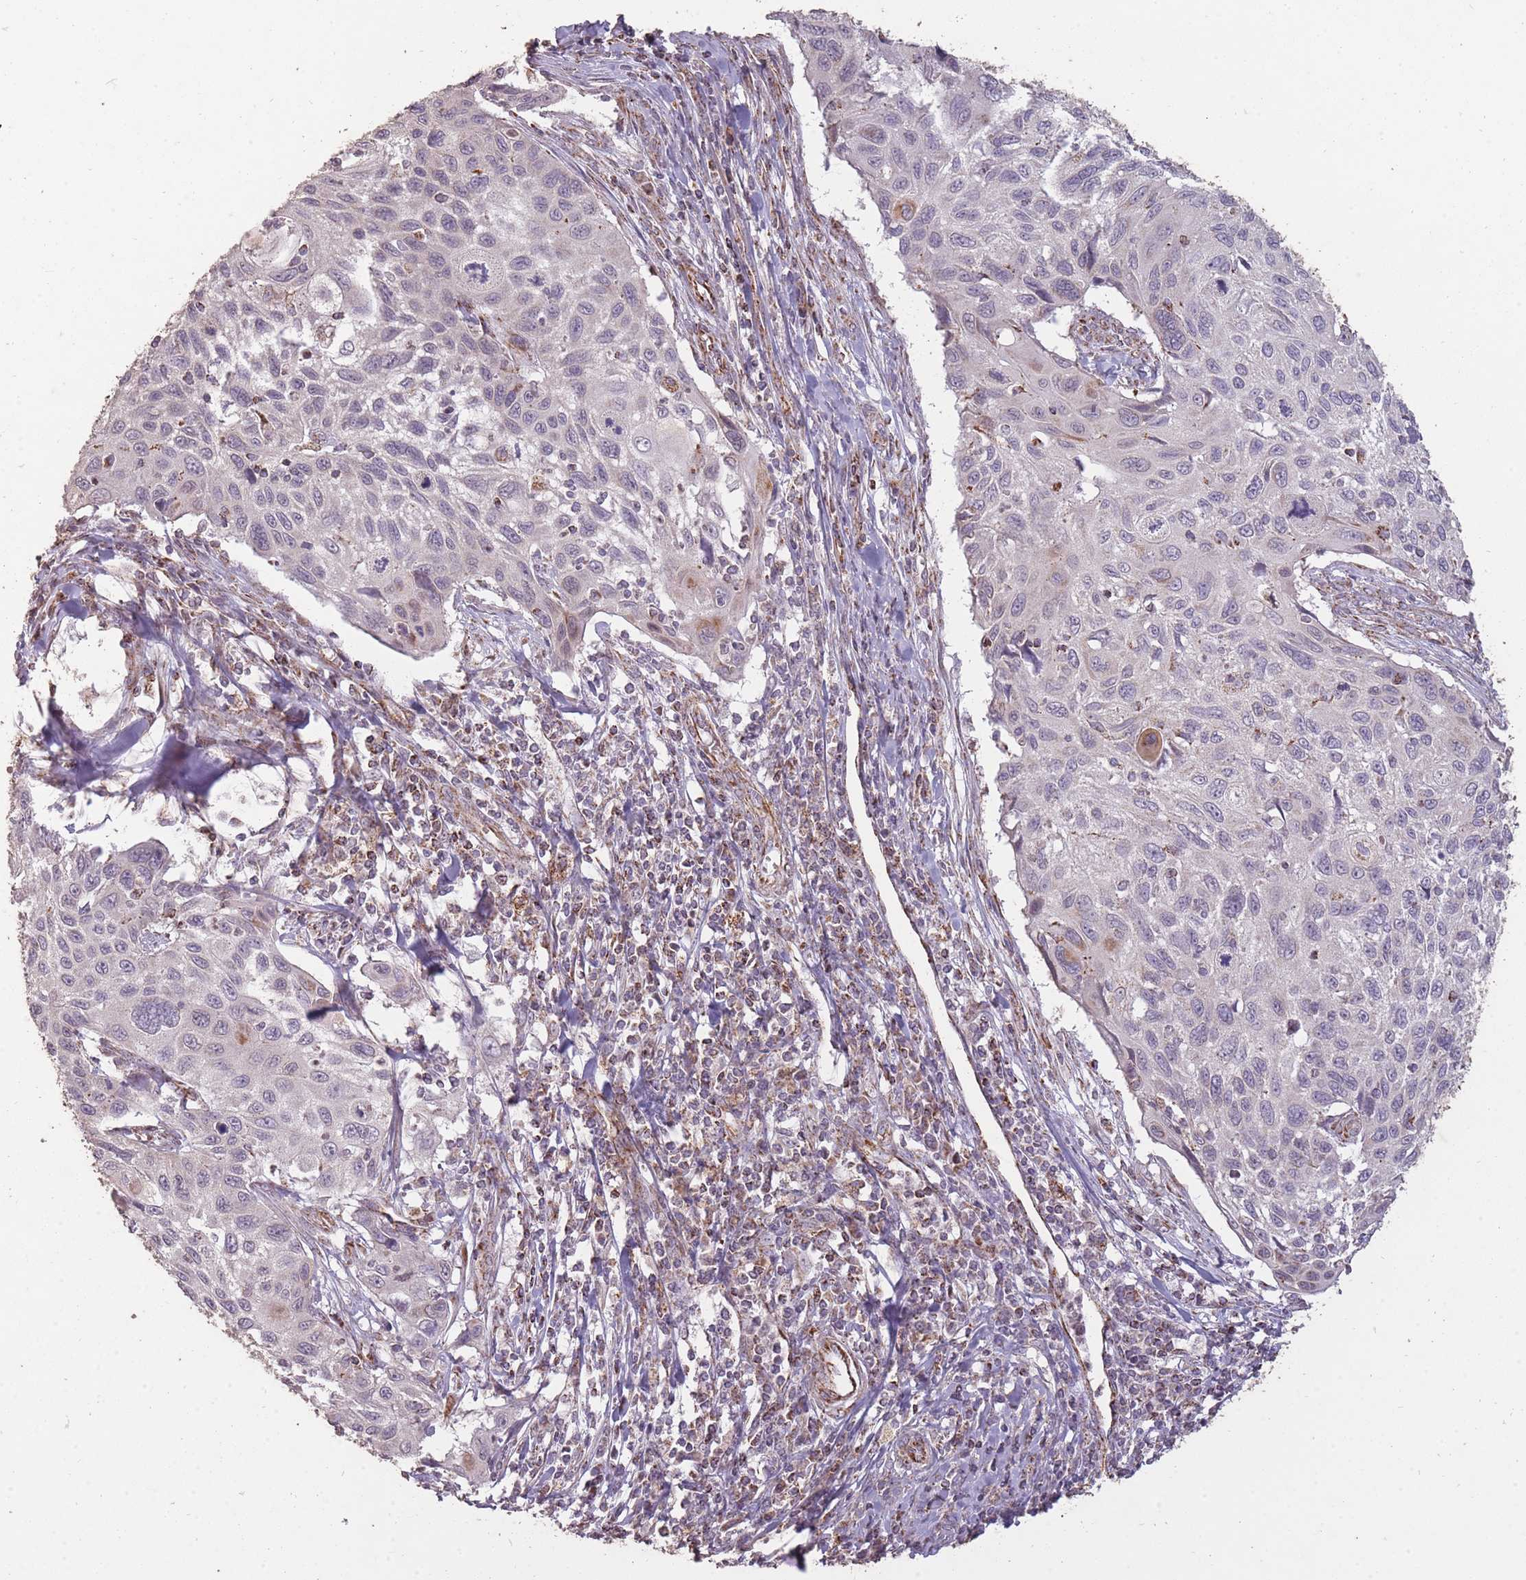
{"staining": {"intensity": "negative", "quantity": "none", "location": "none"}, "tissue": "cervical cancer", "cell_type": "Tumor cells", "image_type": "cancer", "snomed": [{"axis": "morphology", "description": "Squamous cell carcinoma, NOS"}, {"axis": "topography", "description": "Cervix"}], "caption": "An immunohistochemistry (IHC) image of cervical cancer (squamous cell carcinoma) is shown. There is no staining in tumor cells of cervical cancer (squamous cell carcinoma).", "gene": "CNOT8", "patient": {"sex": "female", "age": 70}}